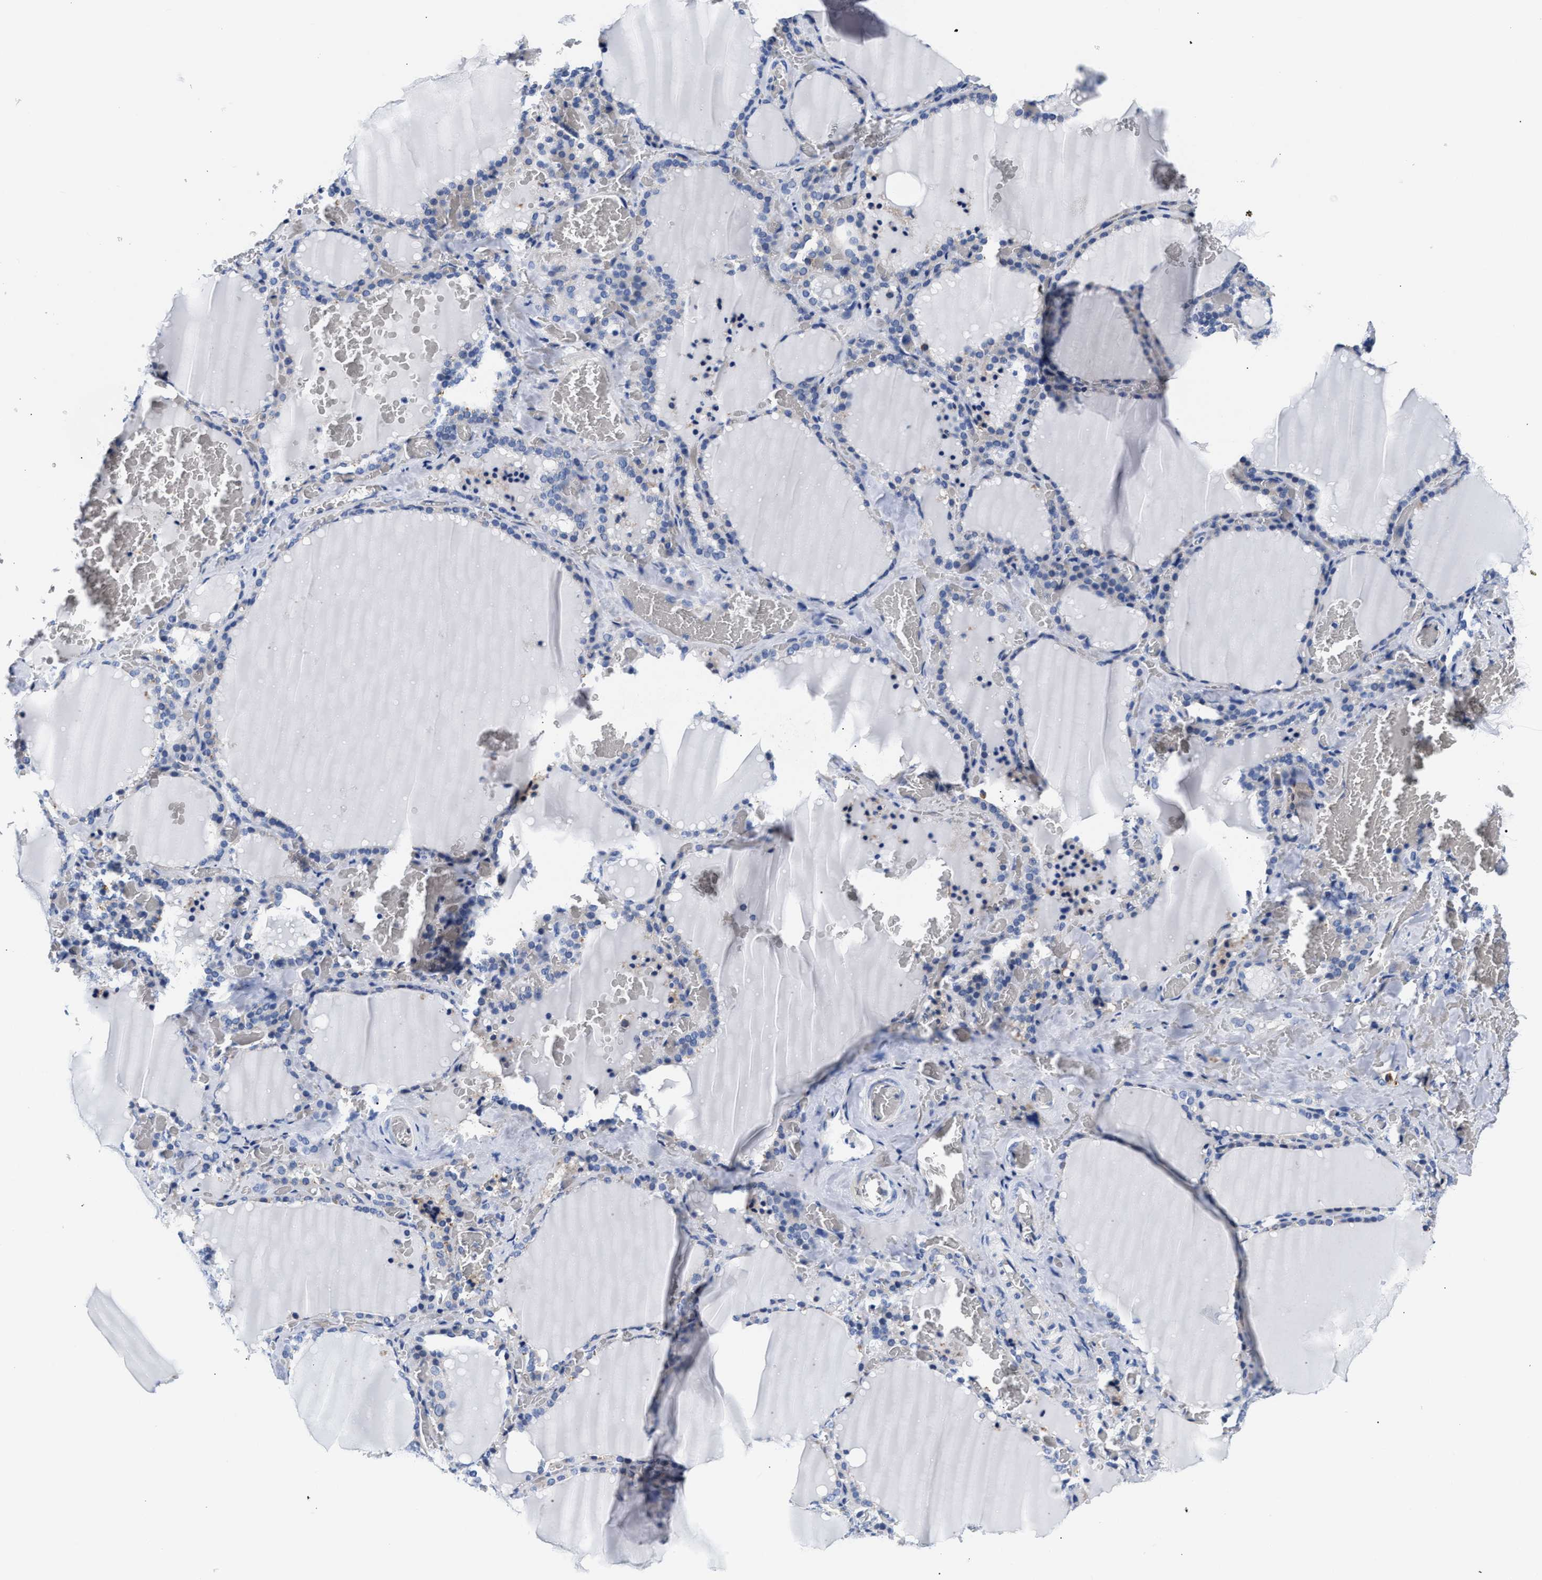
{"staining": {"intensity": "negative", "quantity": "none", "location": "none"}, "tissue": "thyroid gland", "cell_type": "Glandular cells", "image_type": "normal", "snomed": [{"axis": "morphology", "description": "Normal tissue, NOS"}, {"axis": "topography", "description": "Thyroid gland"}], "caption": "Human thyroid gland stained for a protein using immunohistochemistry (IHC) demonstrates no expression in glandular cells.", "gene": "TRIM29", "patient": {"sex": "female", "age": 22}}